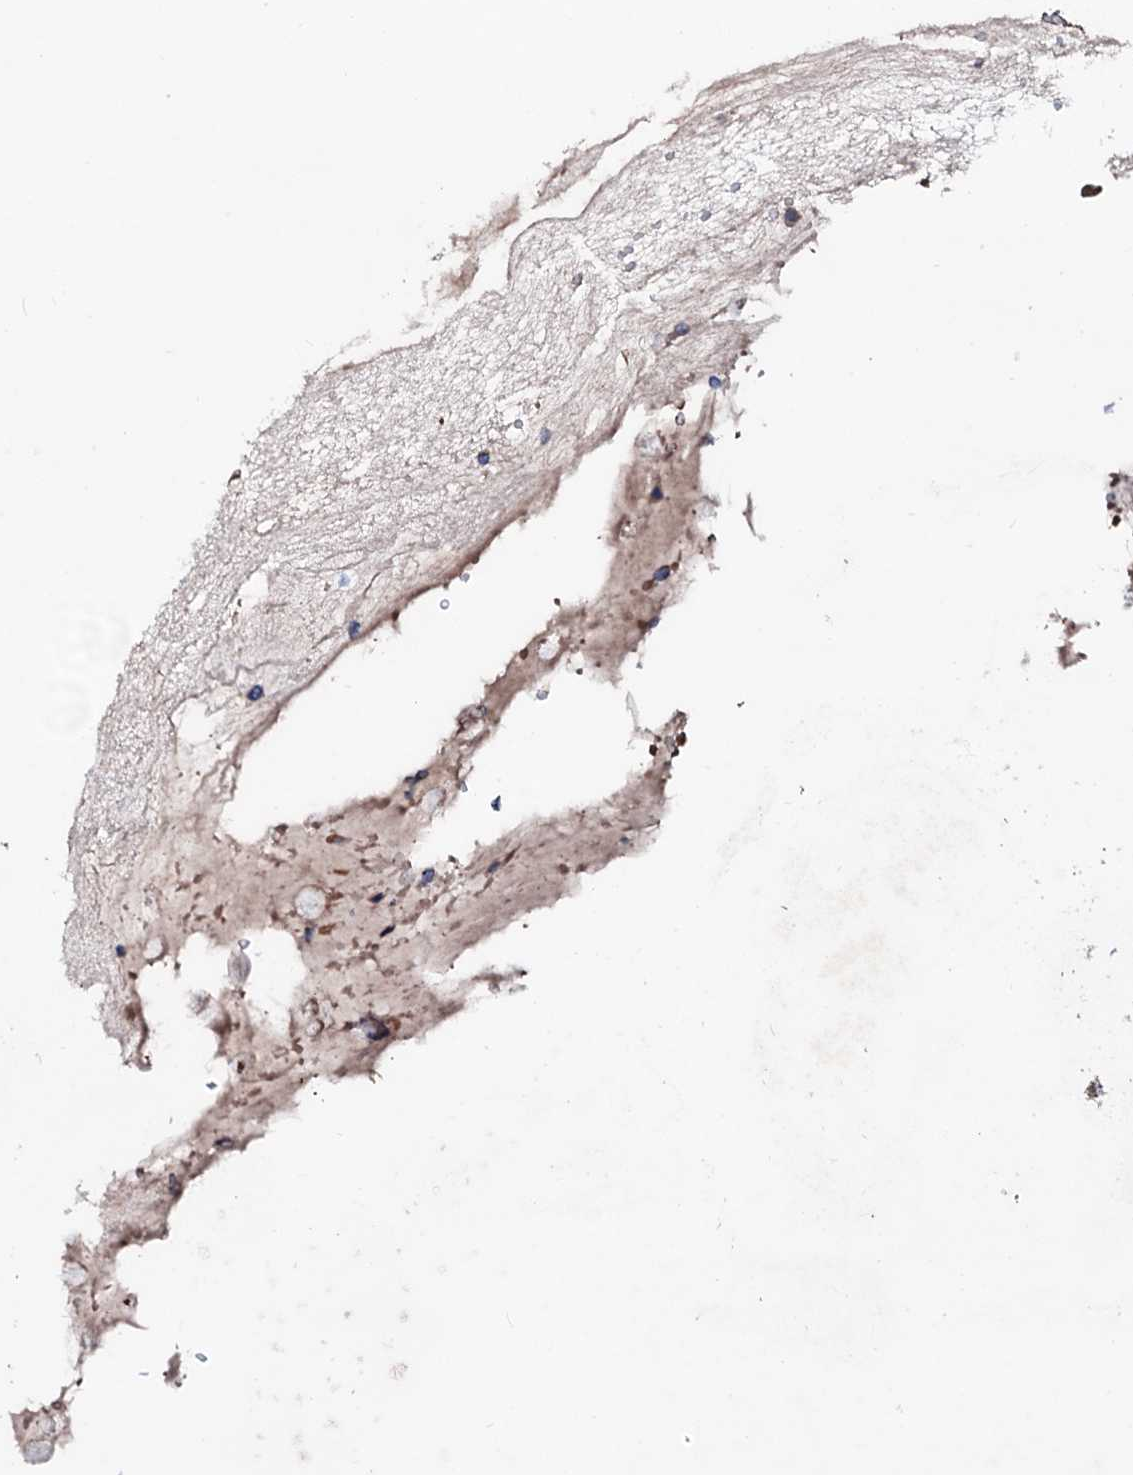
{"staining": {"intensity": "moderate", "quantity": ">75%", "location": "cytoplasmic/membranous"}, "tissue": "stomach", "cell_type": "Glandular cells", "image_type": "normal", "snomed": [{"axis": "morphology", "description": "Normal tissue, NOS"}, {"axis": "topography", "description": "Stomach"}, {"axis": "topography", "description": "Stomach, lower"}], "caption": "High-power microscopy captured an immunohistochemistry histopathology image of normal stomach, revealing moderate cytoplasmic/membranous staining in about >75% of glandular cells. The protein of interest is shown in brown color, while the nuclei are stained blue.", "gene": "TBCEL", "patient": {"sex": "female", "age": 56}}